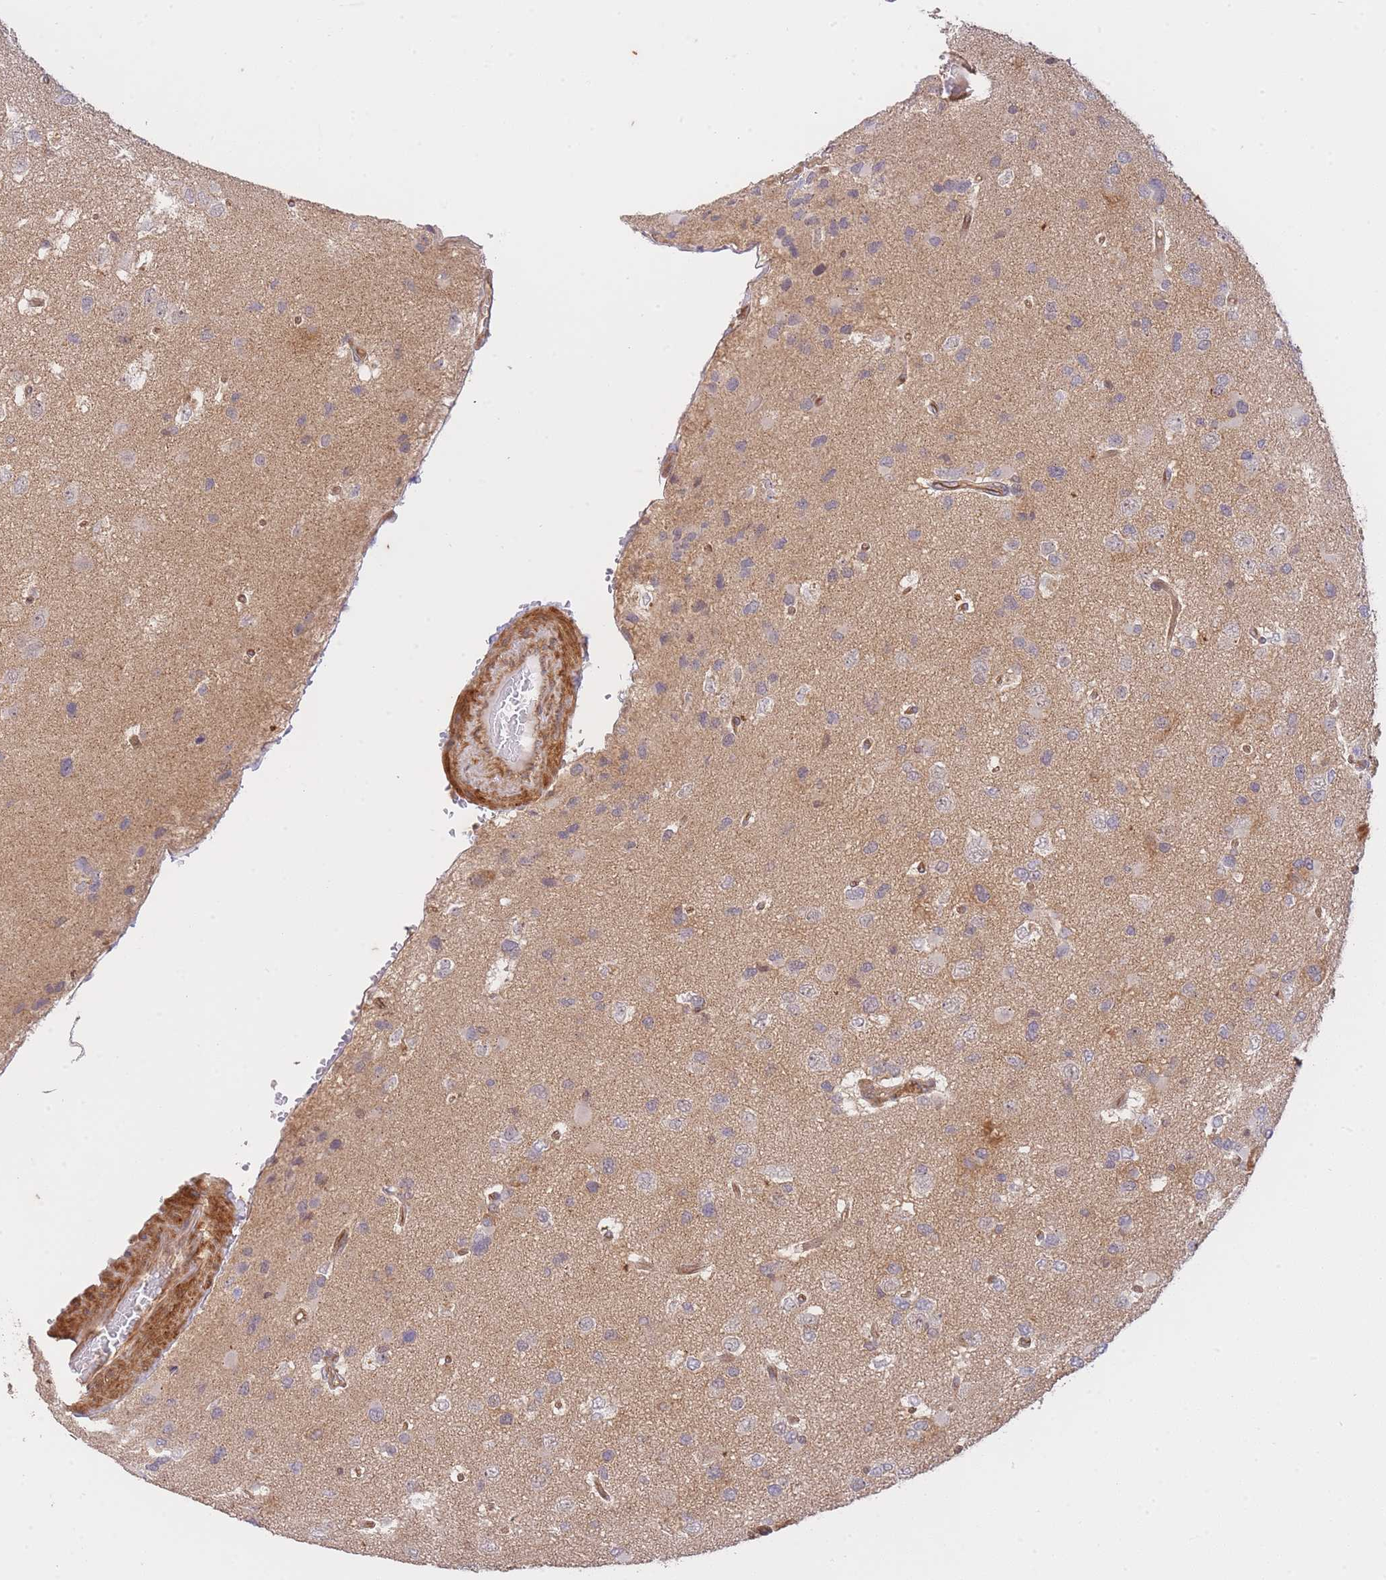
{"staining": {"intensity": "negative", "quantity": "none", "location": "none"}, "tissue": "glioma", "cell_type": "Tumor cells", "image_type": "cancer", "snomed": [{"axis": "morphology", "description": "Glioma, malignant, High grade"}, {"axis": "topography", "description": "Brain"}], "caption": "A high-resolution photomicrograph shows IHC staining of glioma, which reveals no significant staining in tumor cells. (DAB immunohistochemistry with hematoxylin counter stain).", "gene": "ST8SIA4", "patient": {"sex": "male", "age": 53}}